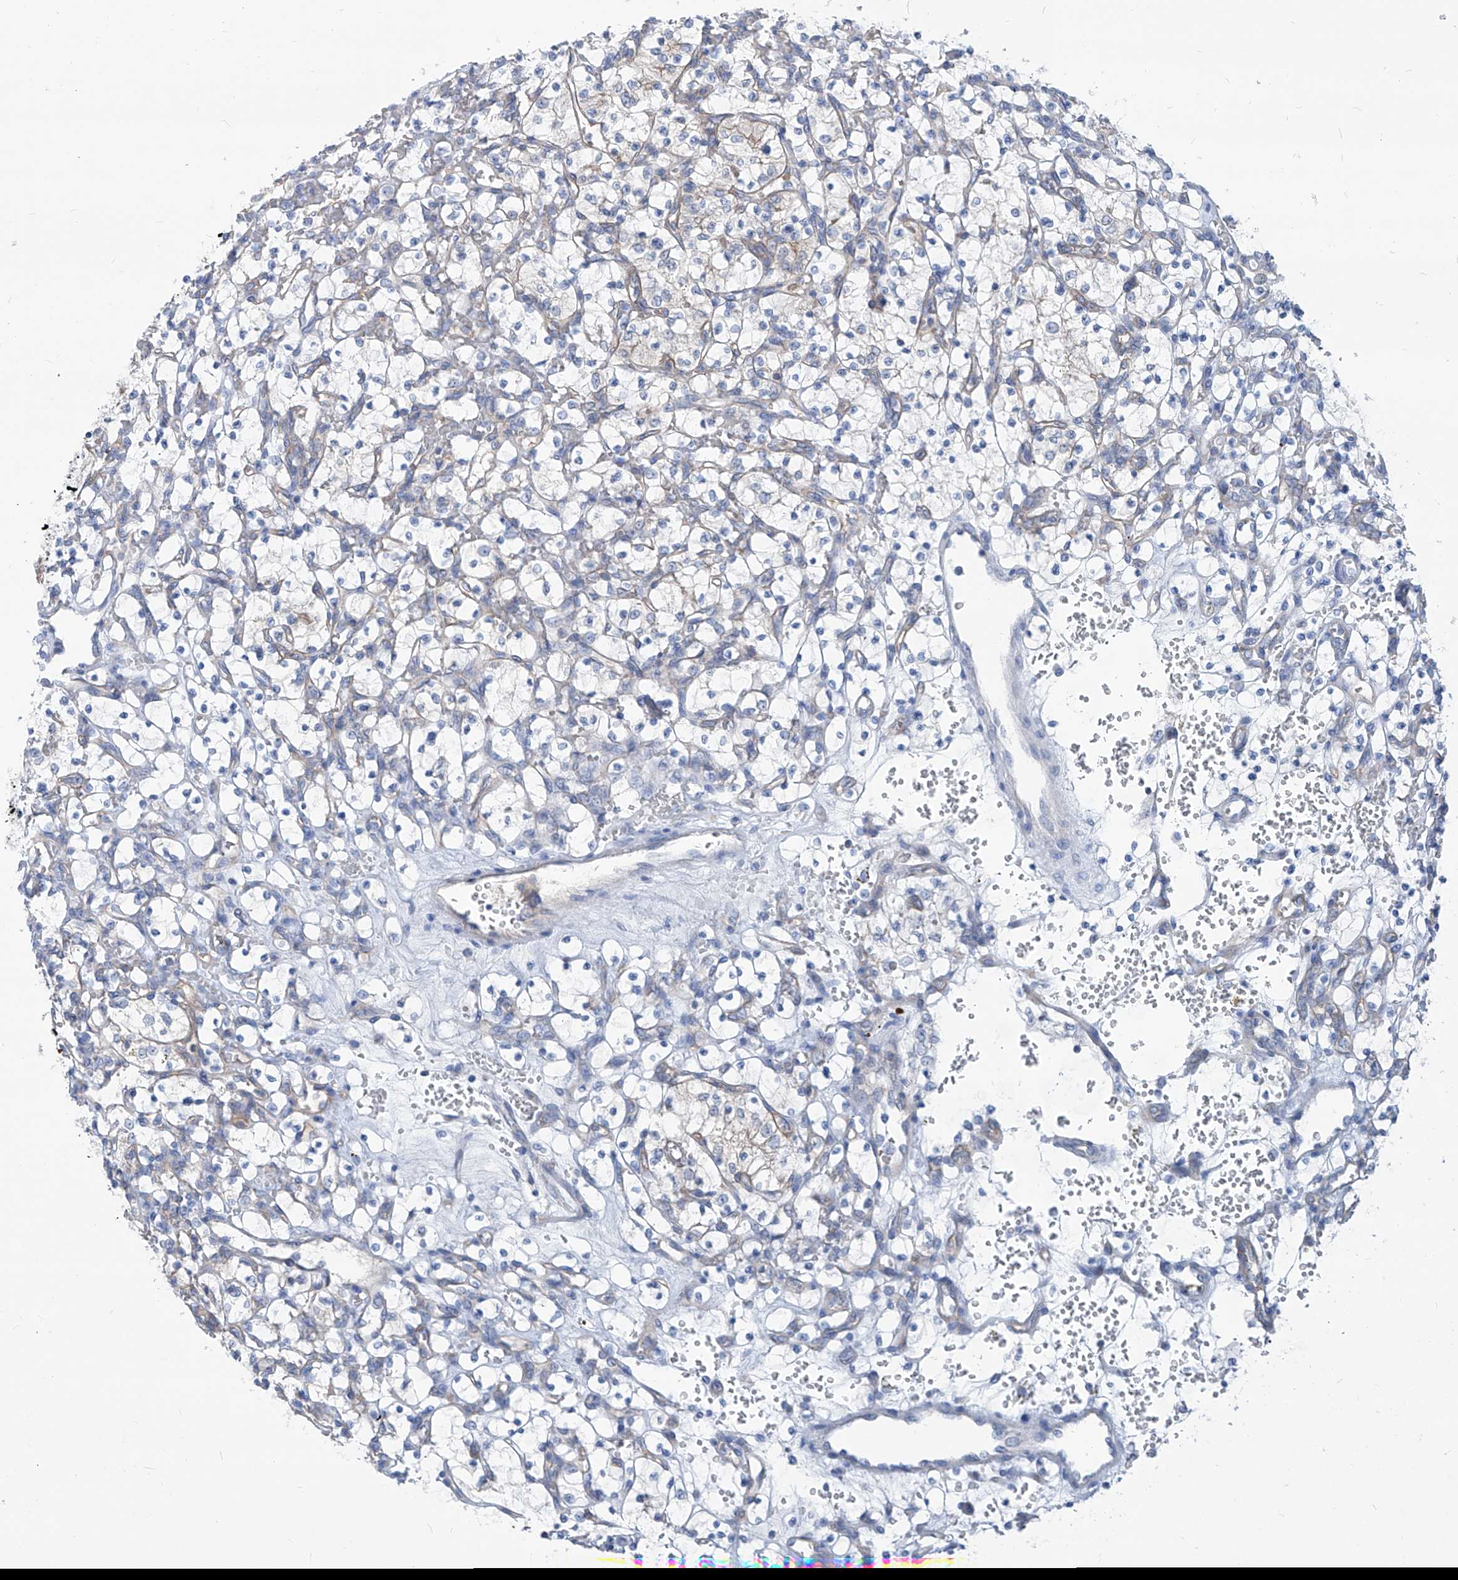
{"staining": {"intensity": "negative", "quantity": "none", "location": "none"}, "tissue": "renal cancer", "cell_type": "Tumor cells", "image_type": "cancer", "snomed": [{"axis": "morphology", "description": "Adenocarcinoma, NOS"}, {"axis": "topography", "description": "Kidney"}], "caption": "The immunohistochemistry (IHC) micrograph has no significant positivity in tumor cells of renal cancer (adenocarcinoma) tissue.", "gene": "AKAP10", "patient": {"sex": "female", "age": 69}}